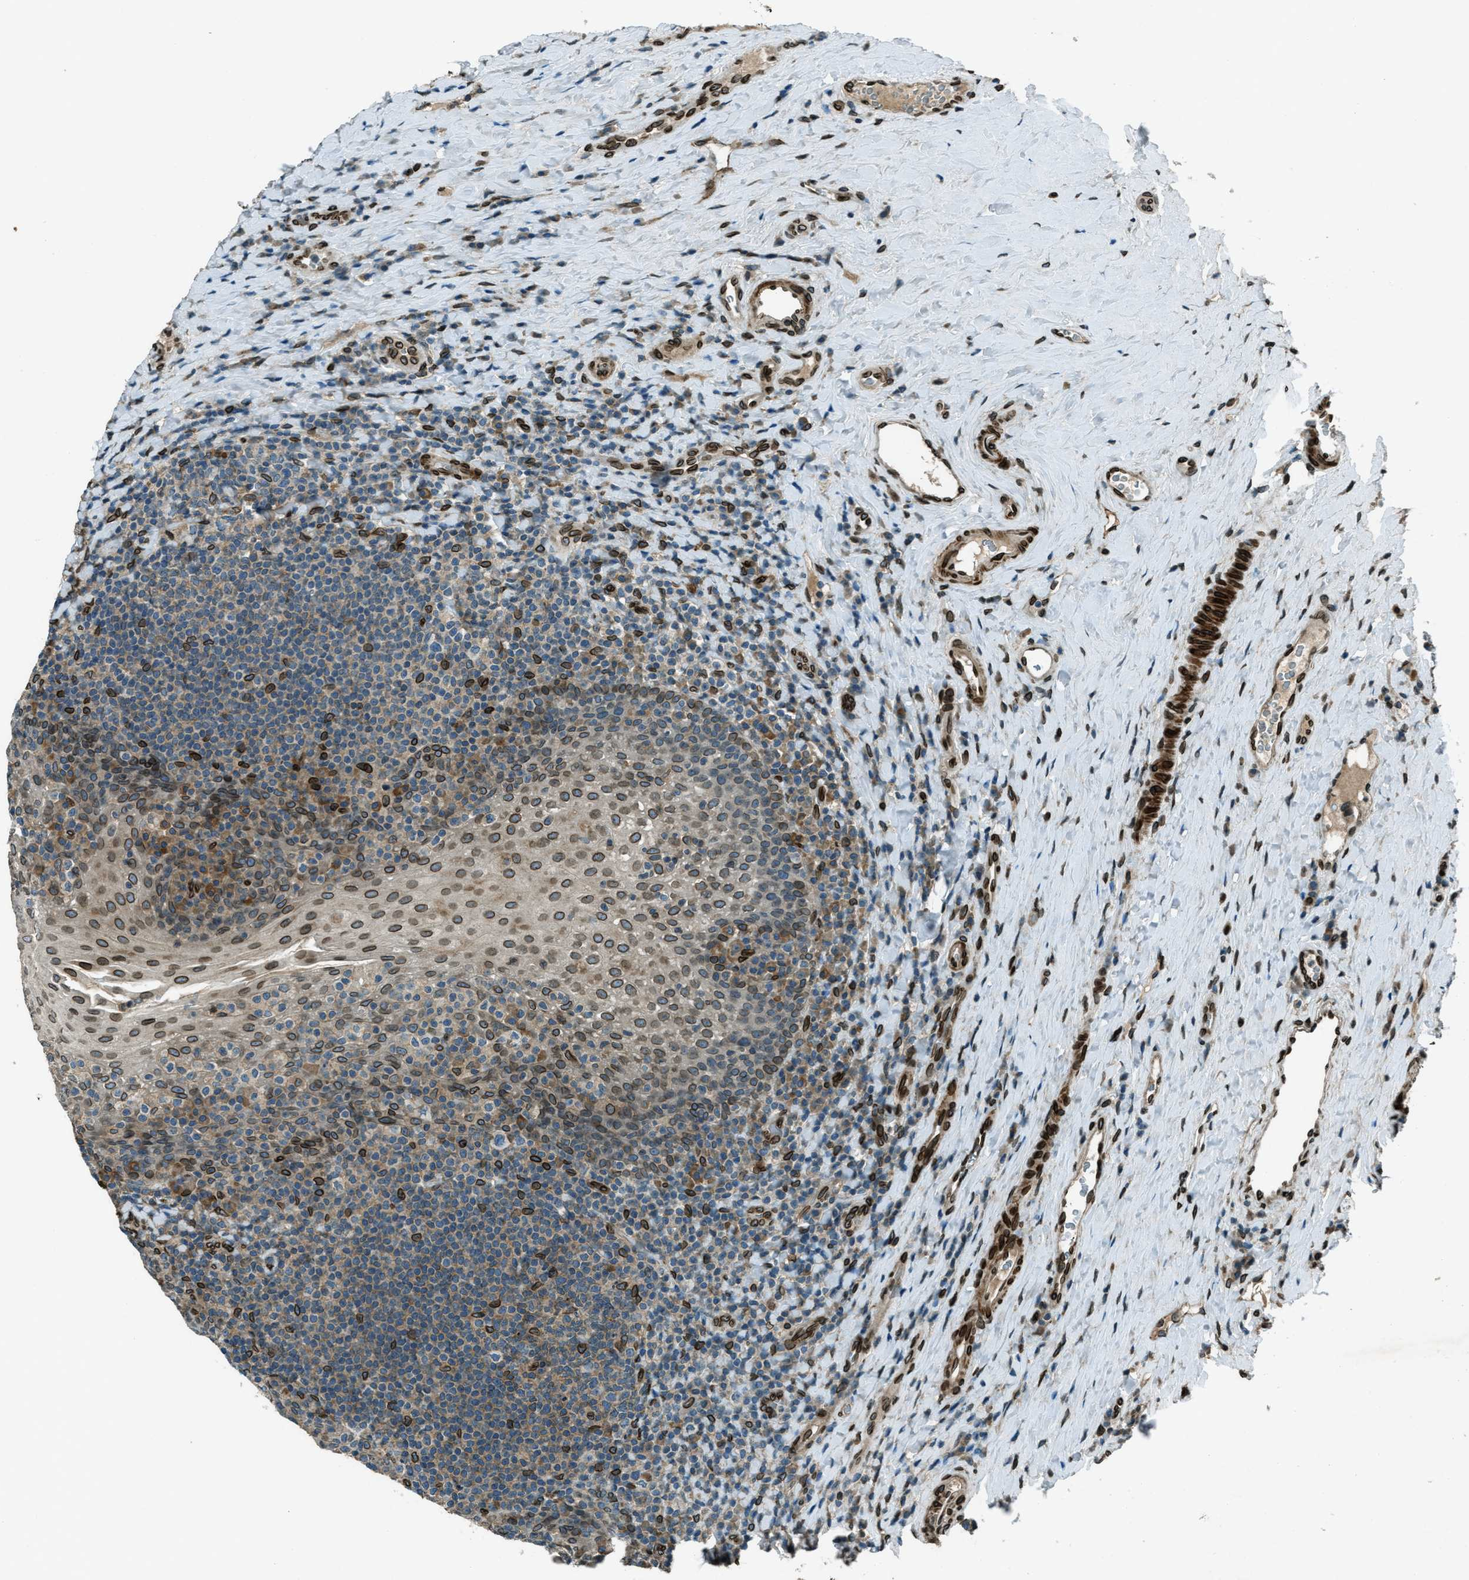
{"staining": {"intensity": "strong", "quantity": "<25%", "location": "cytoplasmic/membranous,nuclear"}, "tissue": "tonsil", "cell_type": "Germinal center cells", "image_type": "normal", "snomed": [{"axis": "morphology", "description": "Normal tissue, NOS"}, {"axis": "topography", "description": "Tonsil"}], "caption": "Benign tonsil reveals strong cytoplasmic/membranous,nuclear expression in about <25% of germinal center cells, visualized by immunohistochemistry.", "gene": "LEMD2", "patient": {"sex": "male", "age": 17}}